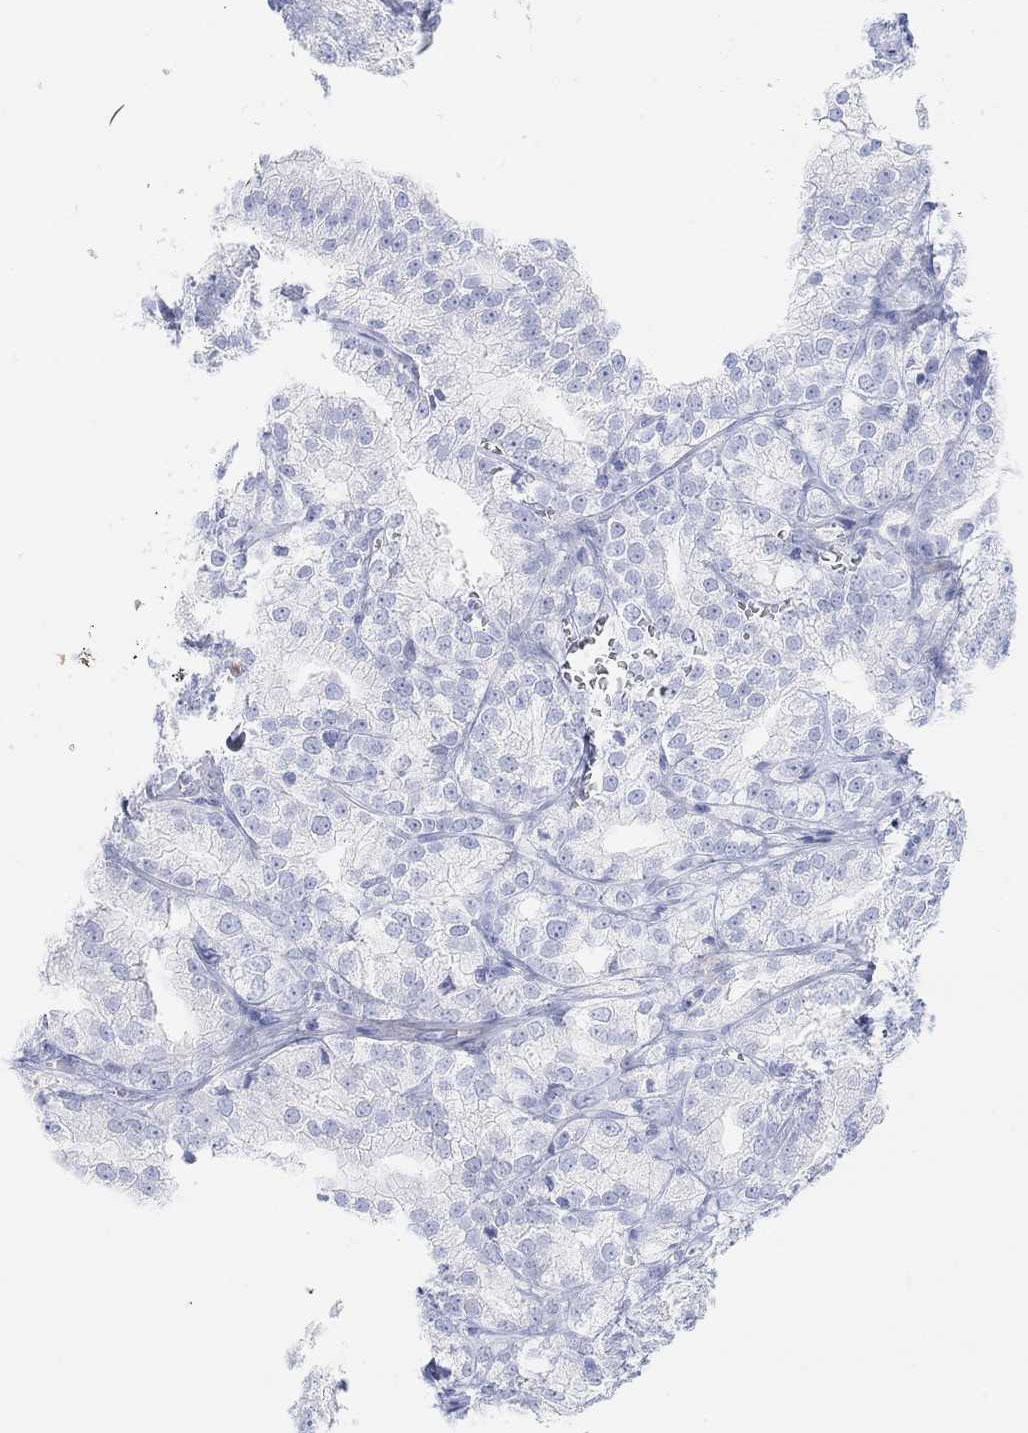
{"staining": {"intensity": "negative", "quantity": "none", "location": "none"}, "tissue": "prostate cancer", "cell_type": "Tumor cells", "image_type": "cancer", "snomed": [{"axis": "morphology", "description": "Adenocarcinoma, NOS"}, {"axis": "topography", "description": "Prostate"}], "caption": "IHC photomicrograph of neoplastic tissue: prostate cancer (adenocarcinoma) stained with DAB (3,3'-diaminobenzidine) shows no significant protein staining in tumor cells.", "gene": "XIRP2", "patient": {"sex": "male", "age": 70}}